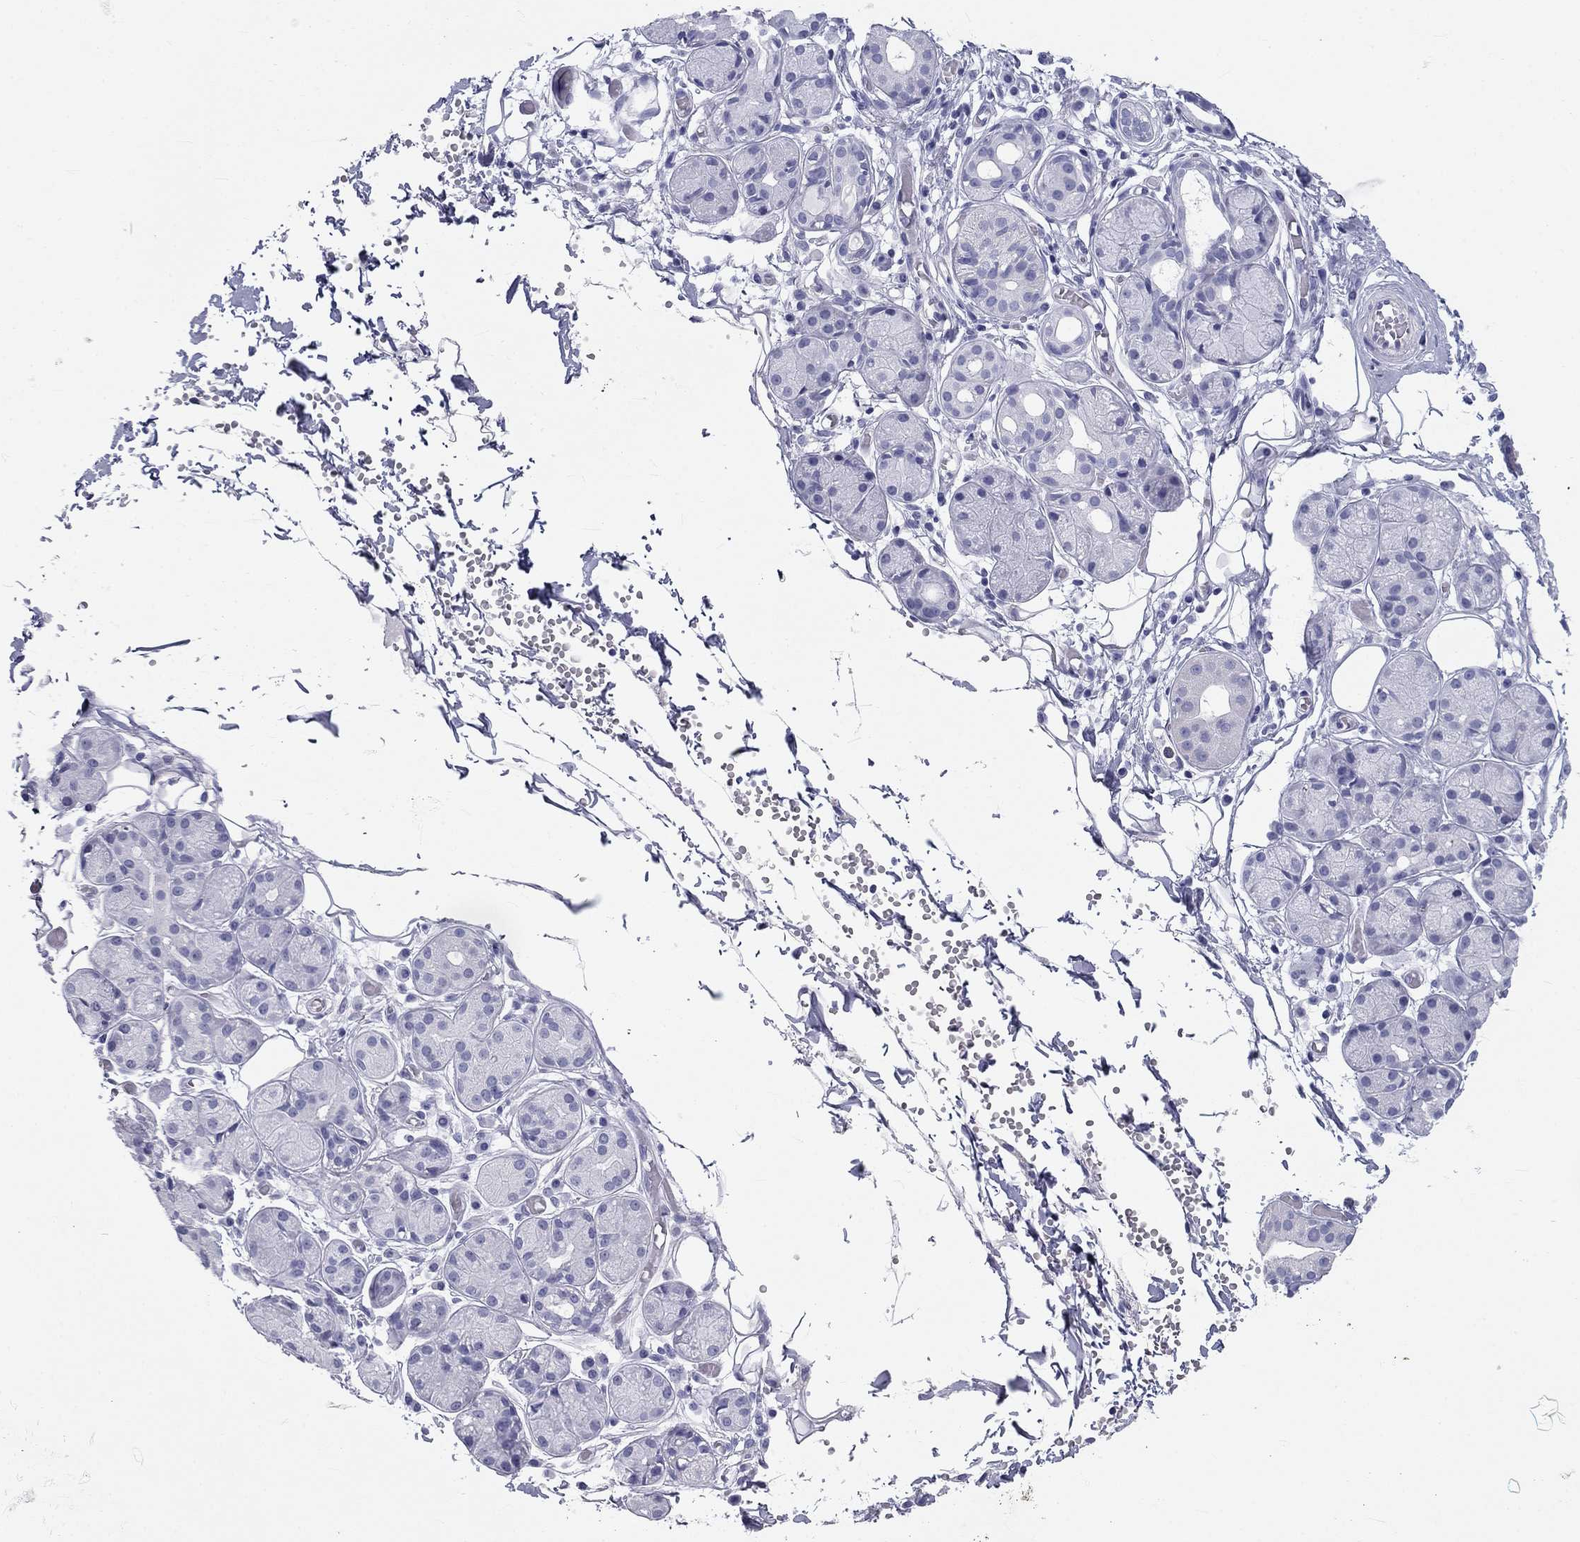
{"staining": {"intensity": "negative", "quantity": "none", "location": "none"}, "tissue": "salivary gland", "cell_type": "Glandular cells", "image_type": "normal", "snomed": [{"axis": "morphology", "description": "Normal tissue, NOS"}, {"axis": "topography", "description": "Salivary gland"}, {"axis": "topography", "description": "Peripheral nerve tissue"}], "caption": "Glandular cells are negative for protein expression in unremarkable human salivary gland. (DAB IHC with hematoxylin counter stain).", "gene": "DNALI1", "patient": {"sex": "male", "age": 71}}